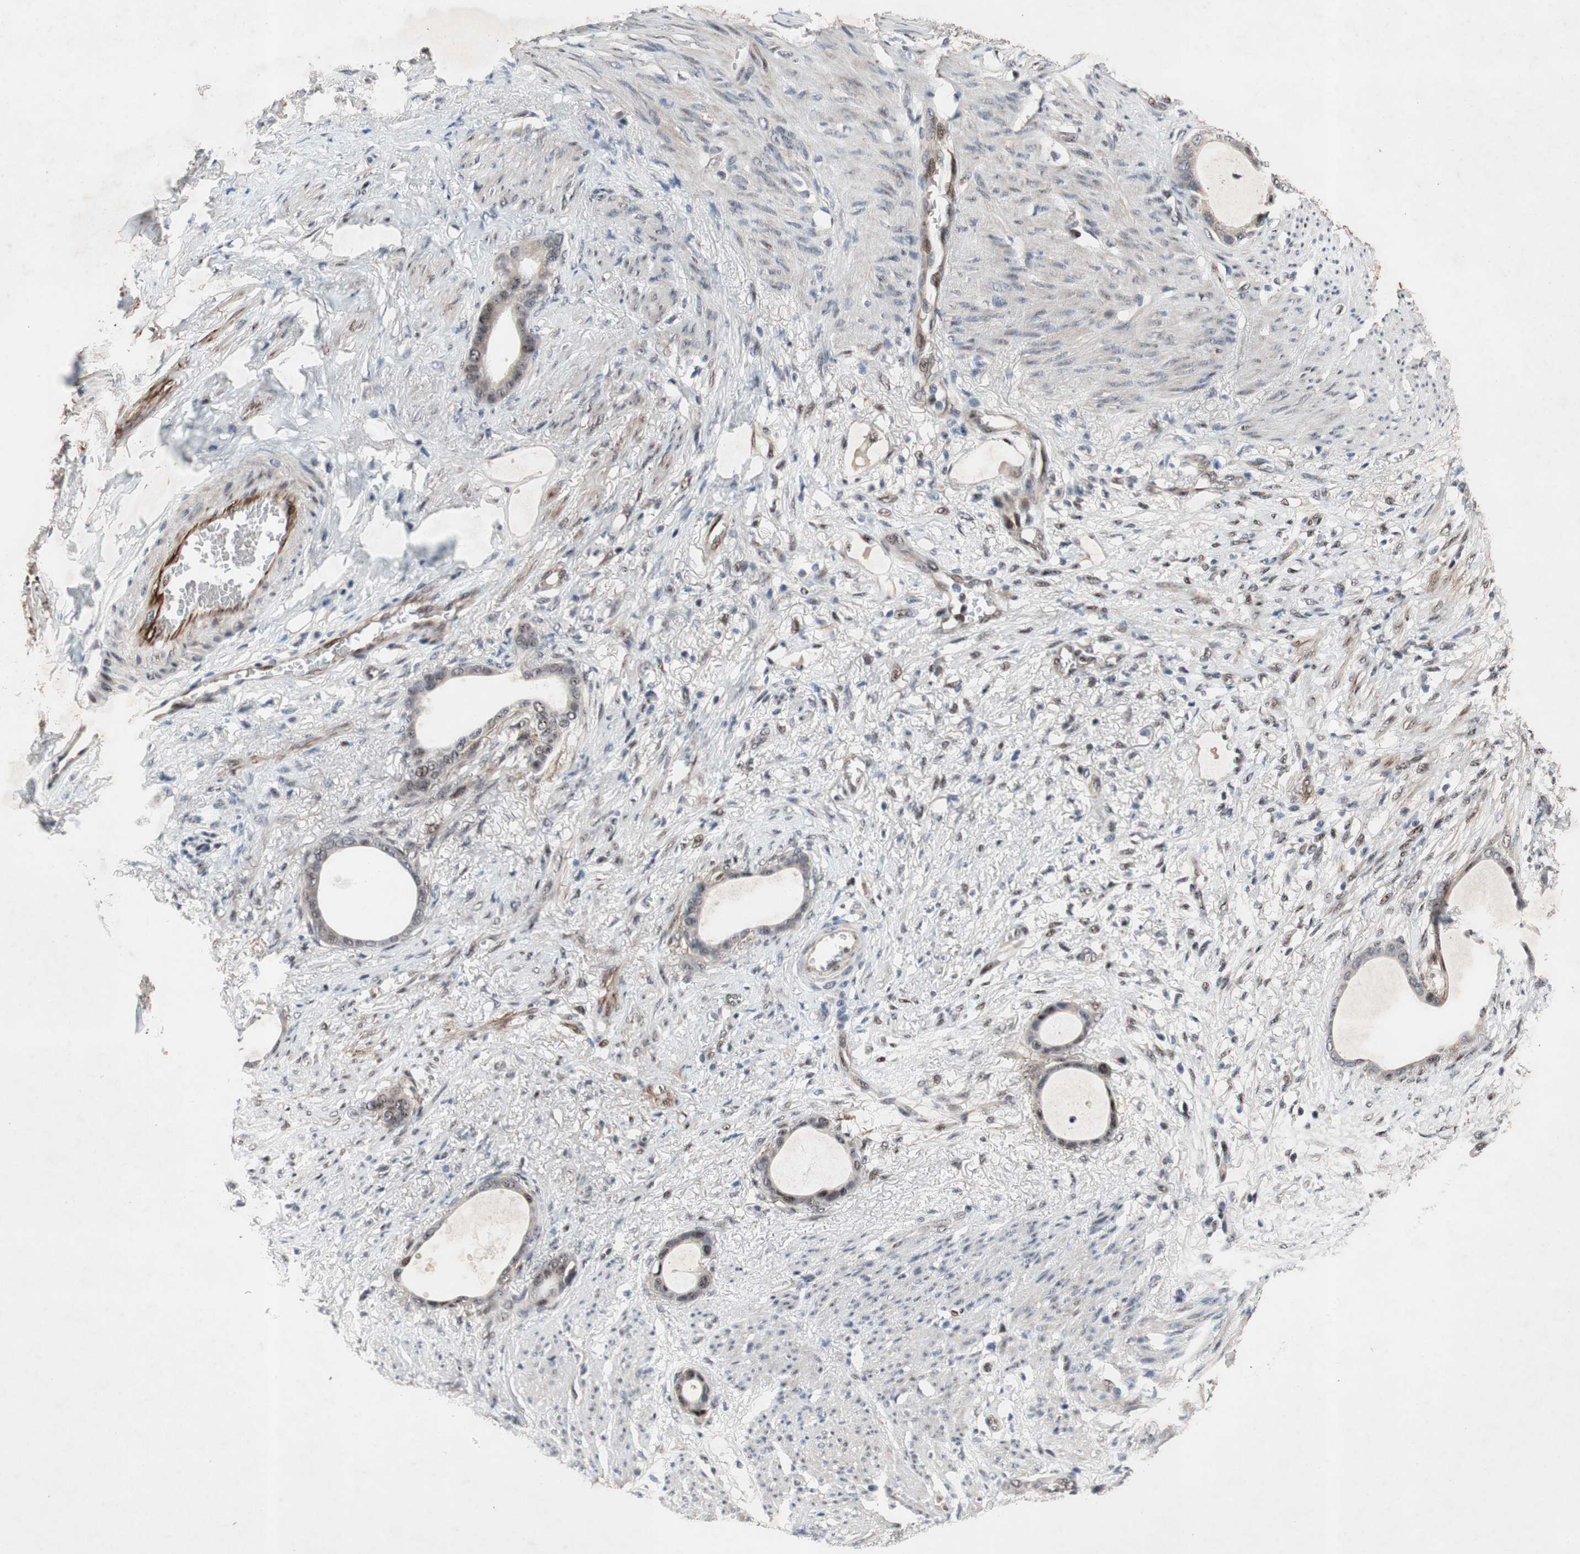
{"staining": {"intensity": "weak", "quantity": "25%-75%", "location": "nuclear"}, "tissue": "stomach cancer", "cell_type": "Tumor cells", "image_type": "cancer", "snomed": [{"axis": "morphology", "description": "Adenocarcinoma, NOS"}, {"axis": "topography", "description": "Stomach"}], "caption": "This histopathology image displays IHC staining of stomach cancer (adenocarcinoma), with low weak nuclear positivity in approximately 25%-75% of tumor cells.", "gene": "SOX7", "patient": {"sex": "female", "age": 75}}